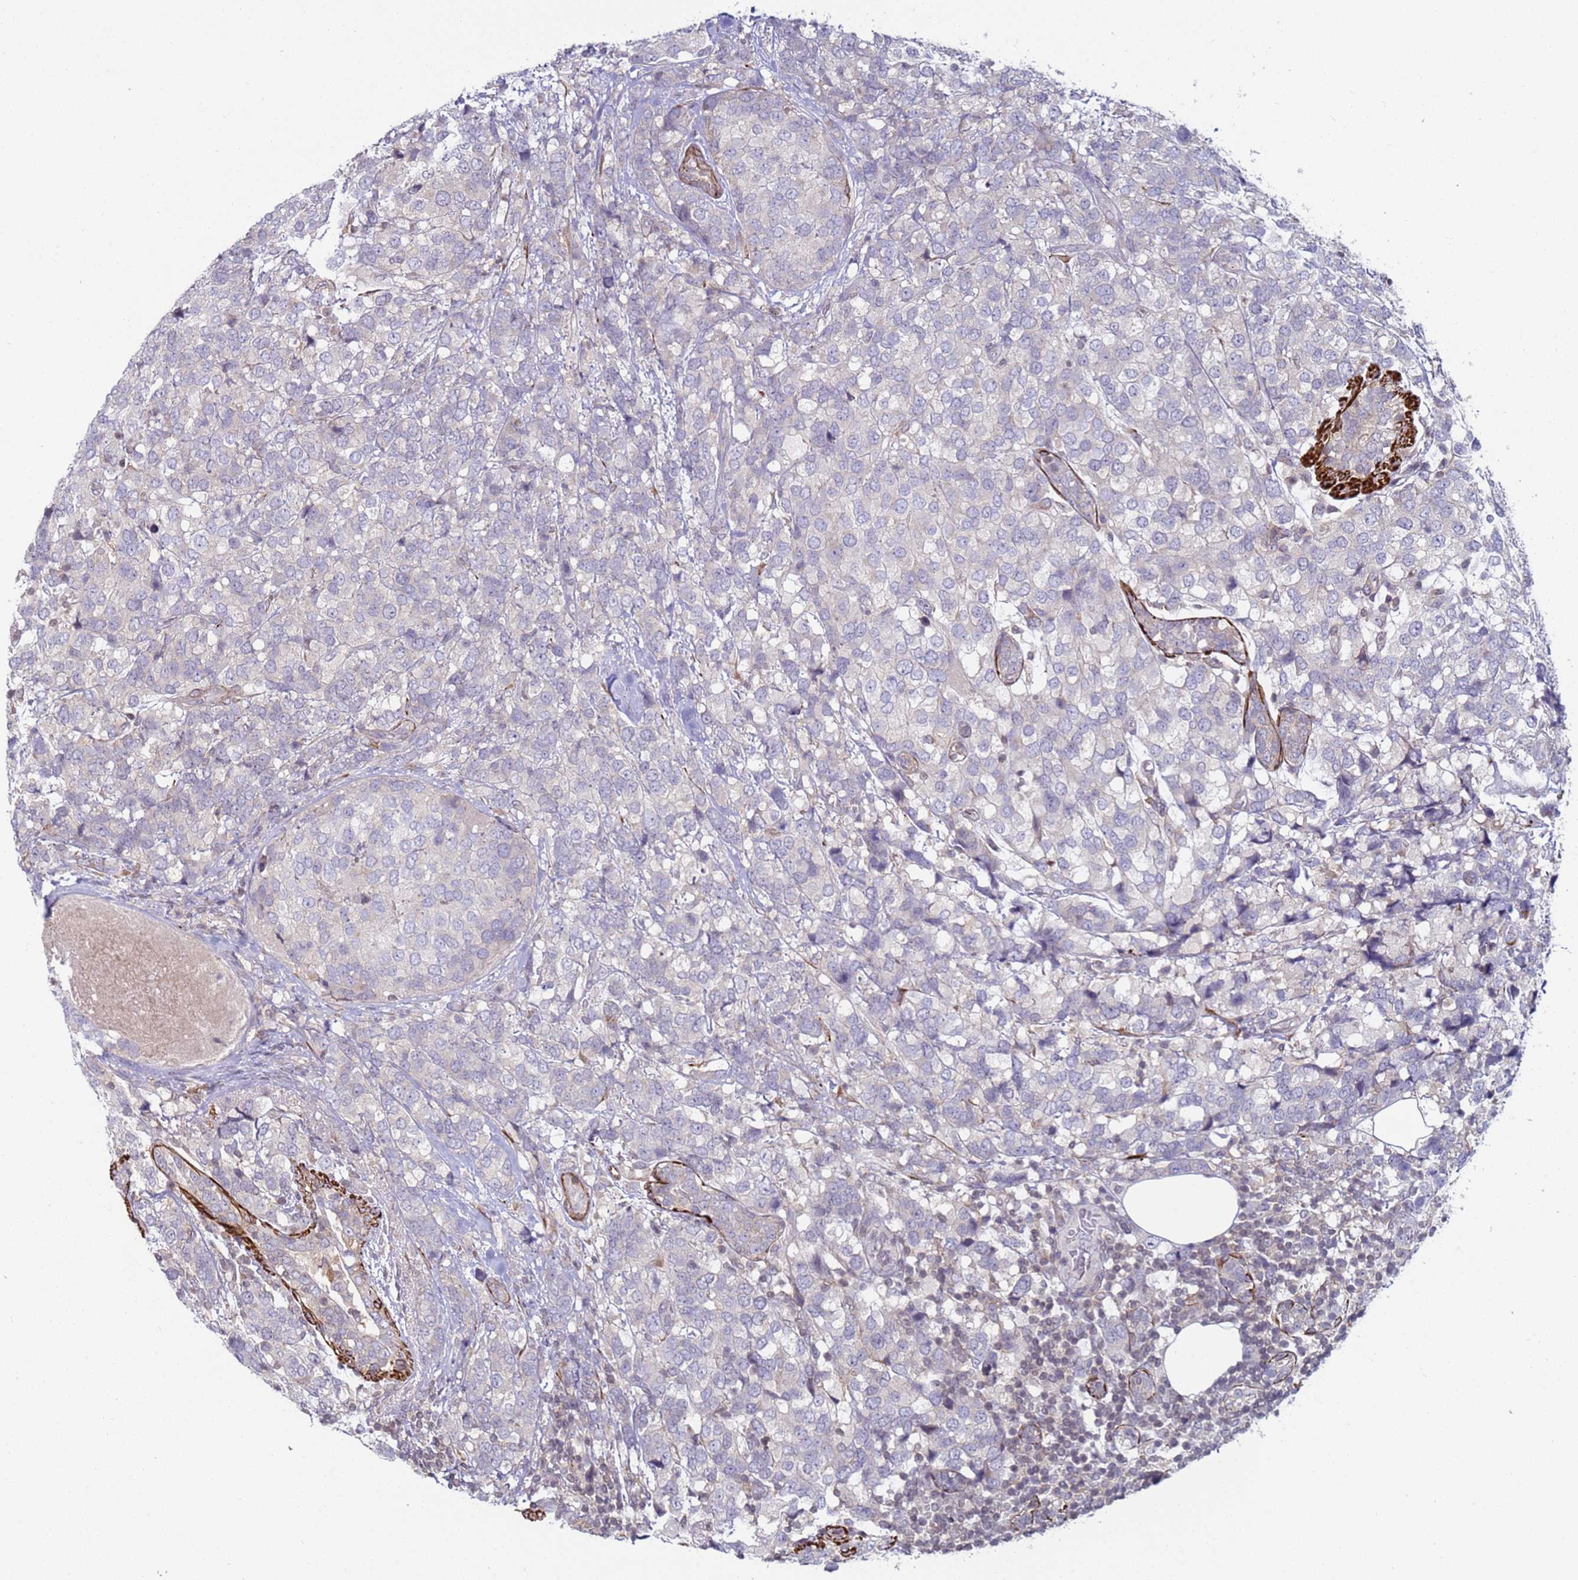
{"staining": {"intensity": "negative", "quantity": "none", "location": "none"}, "tissue": "breast cancer", "cell_type": "Tumor cells", "image_type": "cancer", "snomed": [{"axis": "morphology", "description": "Lobular carcinoma"}, {"axis": "topography", "description": "Breast"}], "caption": "Human breast cancer (lobular carcinoma) stained for a protein using immunohistochemistry exhibits no expression in tumor cells.", "gene": "SNAPC4", "patient": {"sex": "female", "age": 59}}